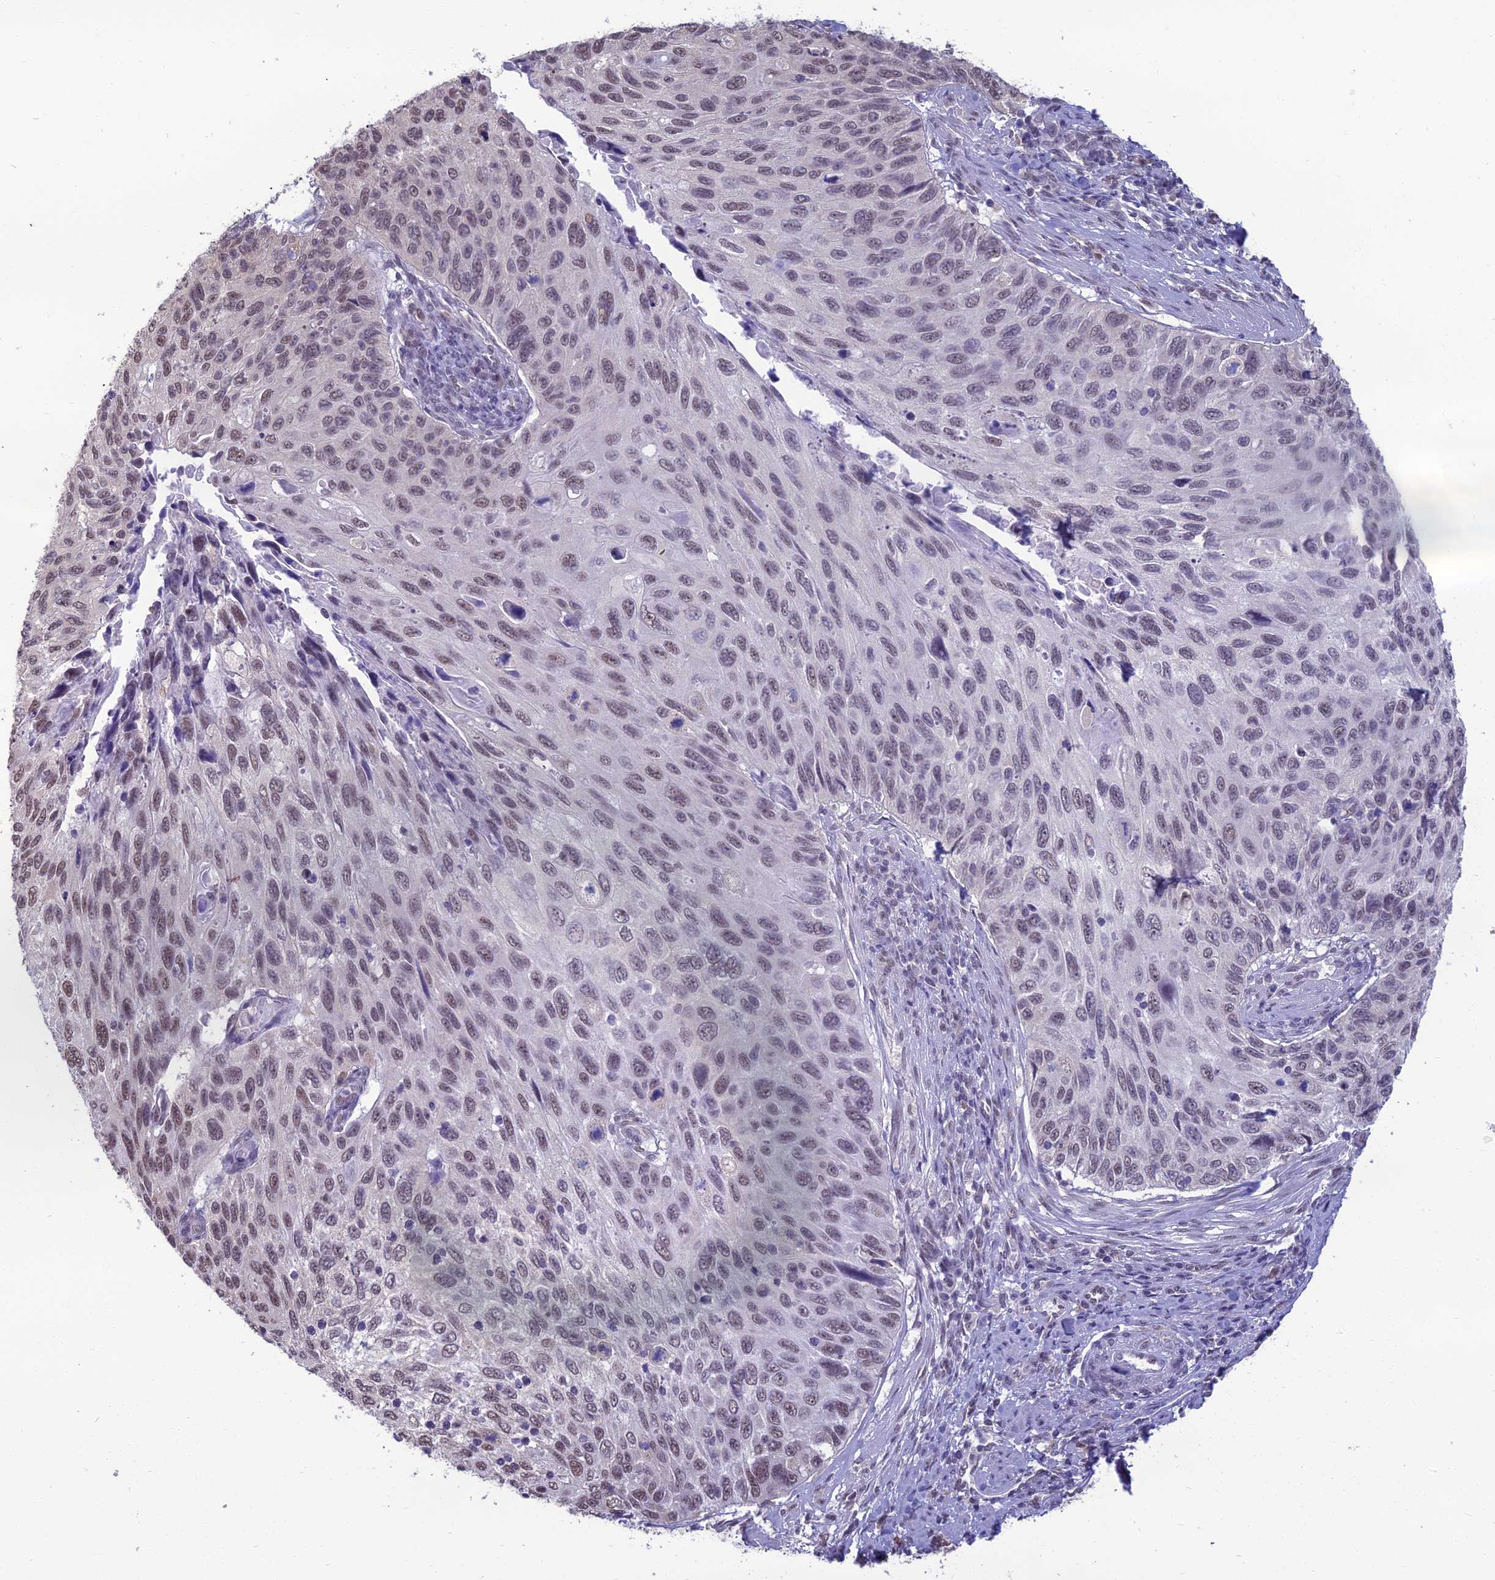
{"staining": {"intensity": "weak", "quantity": "25%-75%", "location": "nuclear"}, "tissue": "cervical cancer", "cell_type": "Tumor cells", "image_type": "cancer", "snomed": [{"axis": "morphology", "description": "Squamous cell carcinoma, NOS"}, {"axis": "topography", "description": "Cervix"}], "caption": "This is a micrograph of immunohistochemistry (IHC) staining of cervical squamous cell carcinoma, which shows weak staining in the nuclear of tumor cells.", "gene": "SRSF7", "patient": {"sex": "female", "age": 70}}